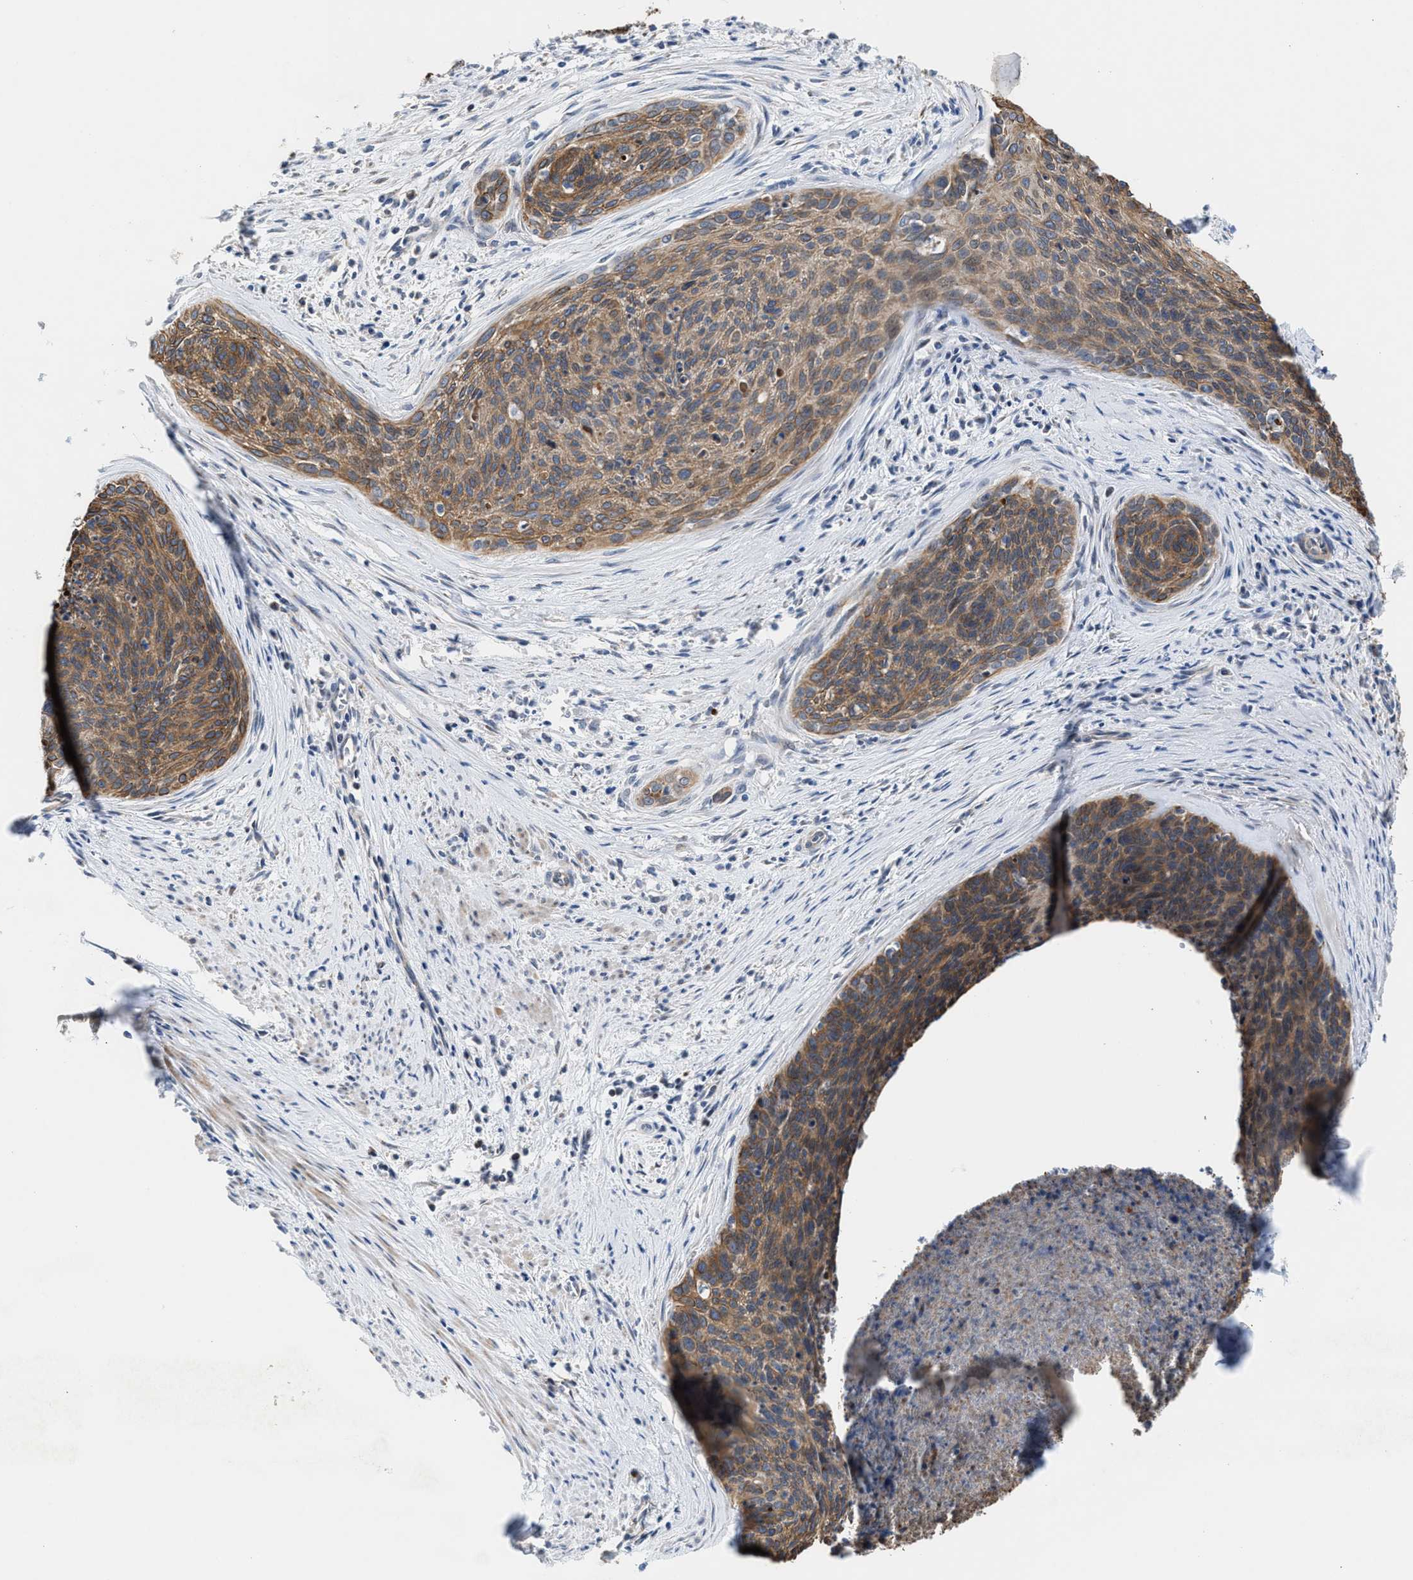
{"staining": {"intensity": "moderate", "quantity": ">75%", "location": "cytoplasmic/membranous"}, "tissue": "cervical cancer", "cell_type": "Tumor cells", "image_type": "cancer", "snomed": [{"axis": "morphology", "description": "Squamous cell carcinoma, NOS"}, {"axis": "topography", "description": "Cervix"}], "caption": "Immunohistochemical staining of human cervical cancer (squamous cell carcinoma) reveals medium levels of moderate cytoplasmic/membranous protein positivity in approximately >75% of tumor cells. (Stains: DAB (3,3'-diaminobenzidine) in brown, nuclei in blue, Microscopy: brightfield microscopy at high magnification).", "gene": "JAG1", "patient": {"sex": "female", "age": 55}}